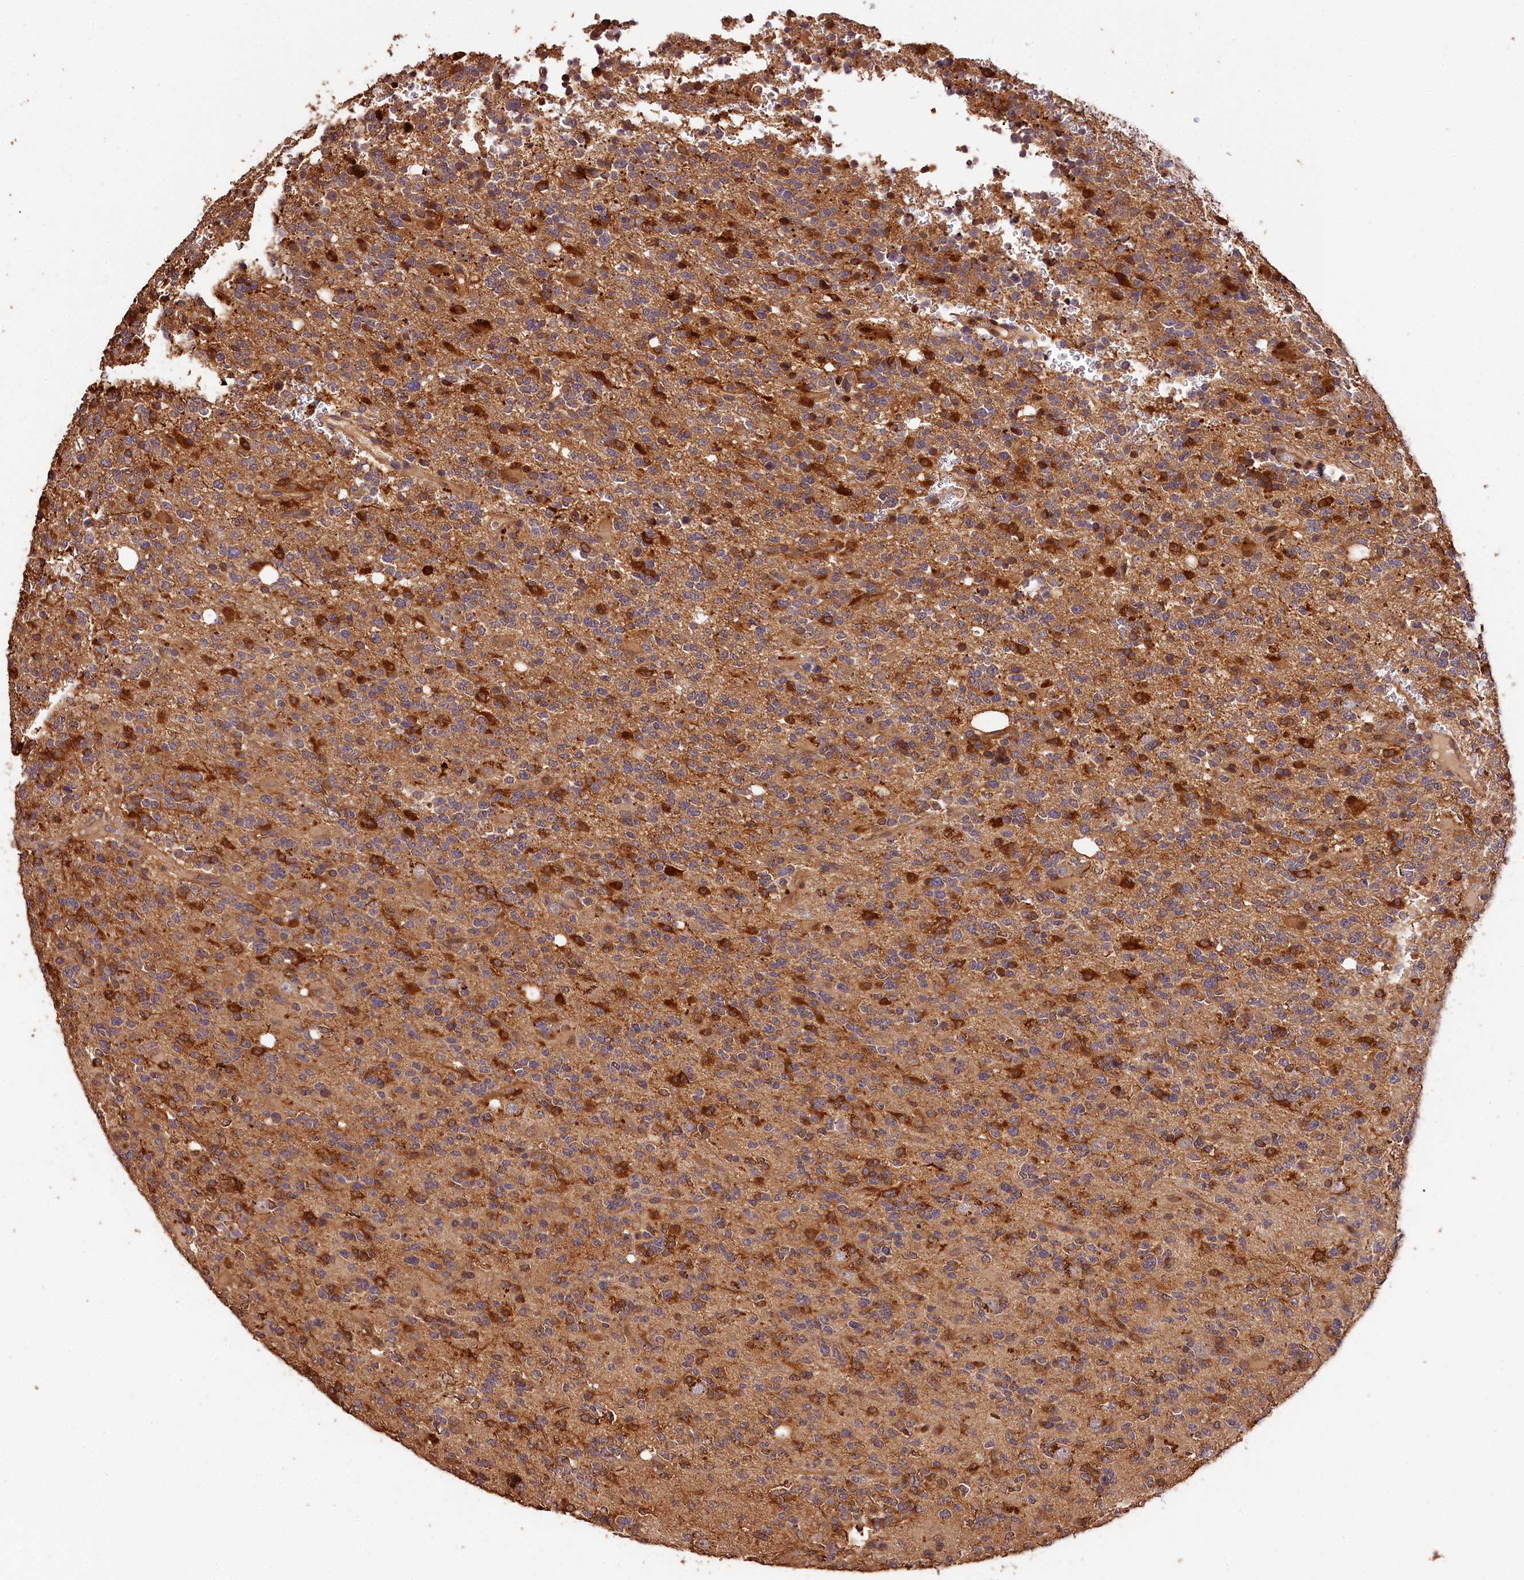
{"staining": {"intensity": "weak", "quantity": "<25%", "location": "cytoplasmic/membranous"}, "tissue": "glioma", "cell_type": "Tumor cells", "image_type": "cancer", "snomed": [{"axis": "morphology", "description": "Glioma, malignant, High grade"}, {"axis": "topography", "description": "Brain"}], "caption": "Malignant high-grade glioma was stained to show a protein in brown. There is no significant expression in tumor cells.", "gene": "KPTN", "patient": {"sex": "female", "age": 62}}